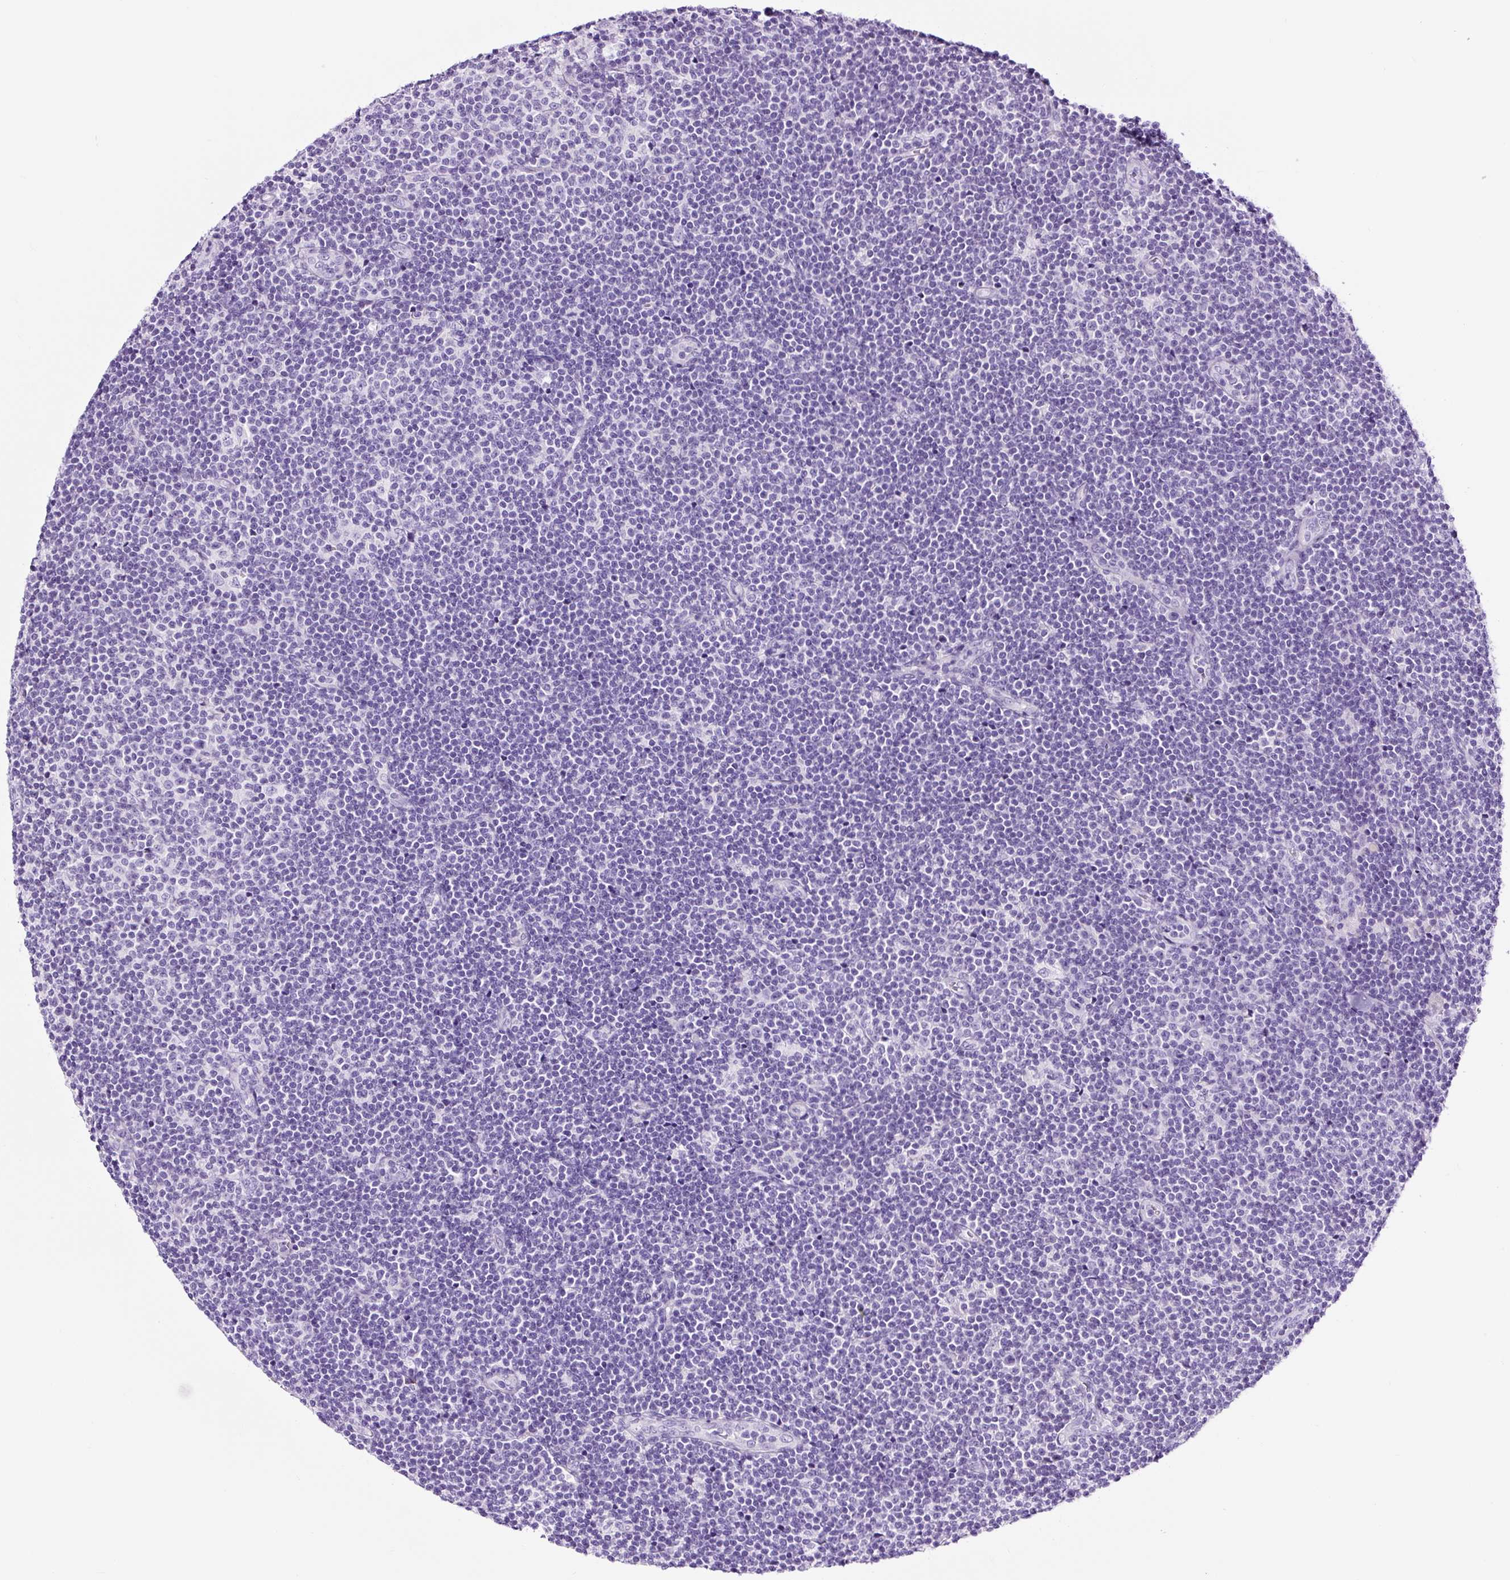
{"staining": {"intensity": "negative", "quantity": "none", "location": "none"}, "tissue": "lymphoma", "cell_type": "Tumor cells", "image_type": "cancer", "snomed": [{"axis": "morphology", "description": "Malignant lymphoma, non-Hodgkin's type, Low grade"}, {"axis": "topography", "description": "Lymph node"}], "caption": "Histopathology image shows no protein expression in tumor cells of low-grade malignant lymphoma, non-Hodgkin's type tissue. (DAB (3,3'-diaminobenzidine) immunohistochemistry, high magnification).", "gene": "RNF212B", "patient": {"sex": "male", "age": 48}}